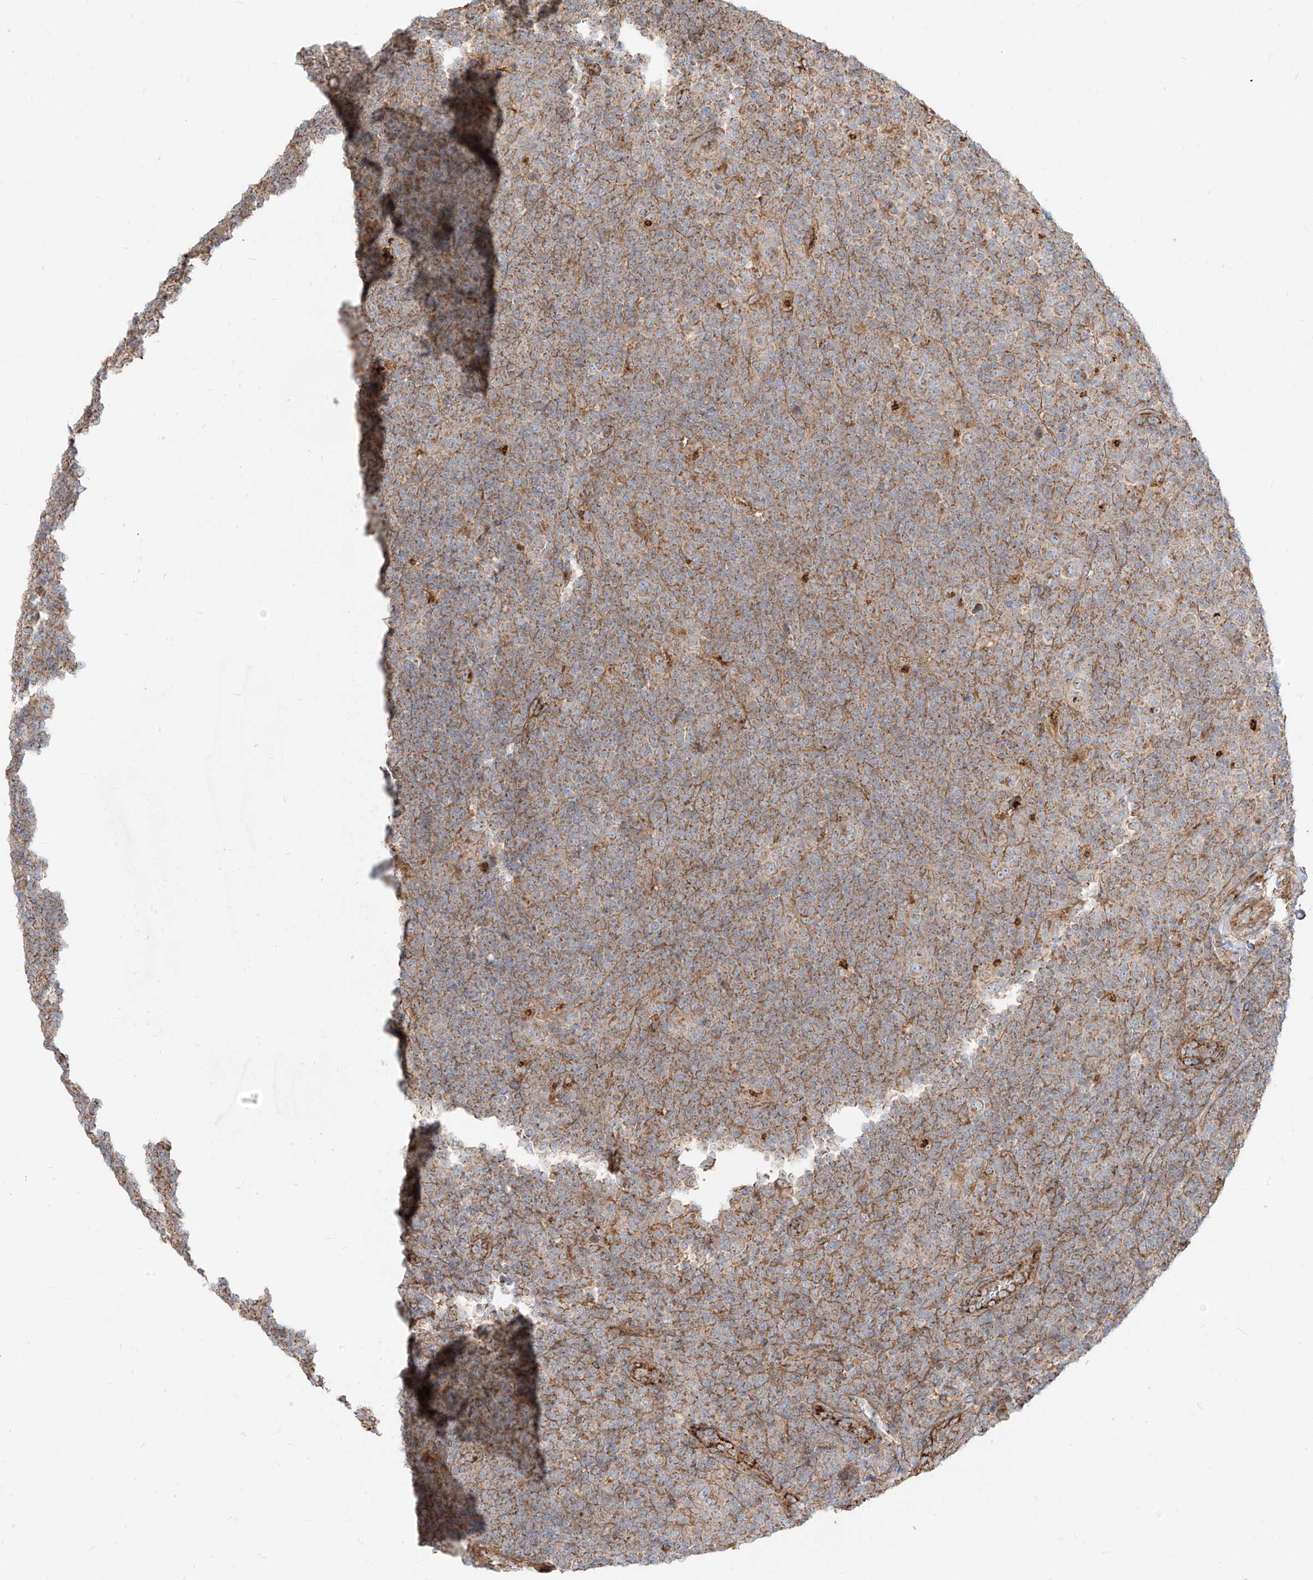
{"staining": {"intensity": "weak", "quantity": "25%-75%", "location": "cytoplasmic/membranous"}, "tissue": "lymphoma", "cell_type": "Tumor cells", "image_type": "cancer", "snomed": [{"axis": "morphology", "description": "Hodgkin's disease, NOS"}, {"axis": "topography", "description": "Lymph node"}], "caption": "The histopathology image reveals immunohistochemical staining of lymphoma. There is weak cytoplasmic/membranous staining is identified in approximately 25%-75% of tumor cells.", "gene": "PLCL1", "patient": {"sex": "female", "age": 57}}